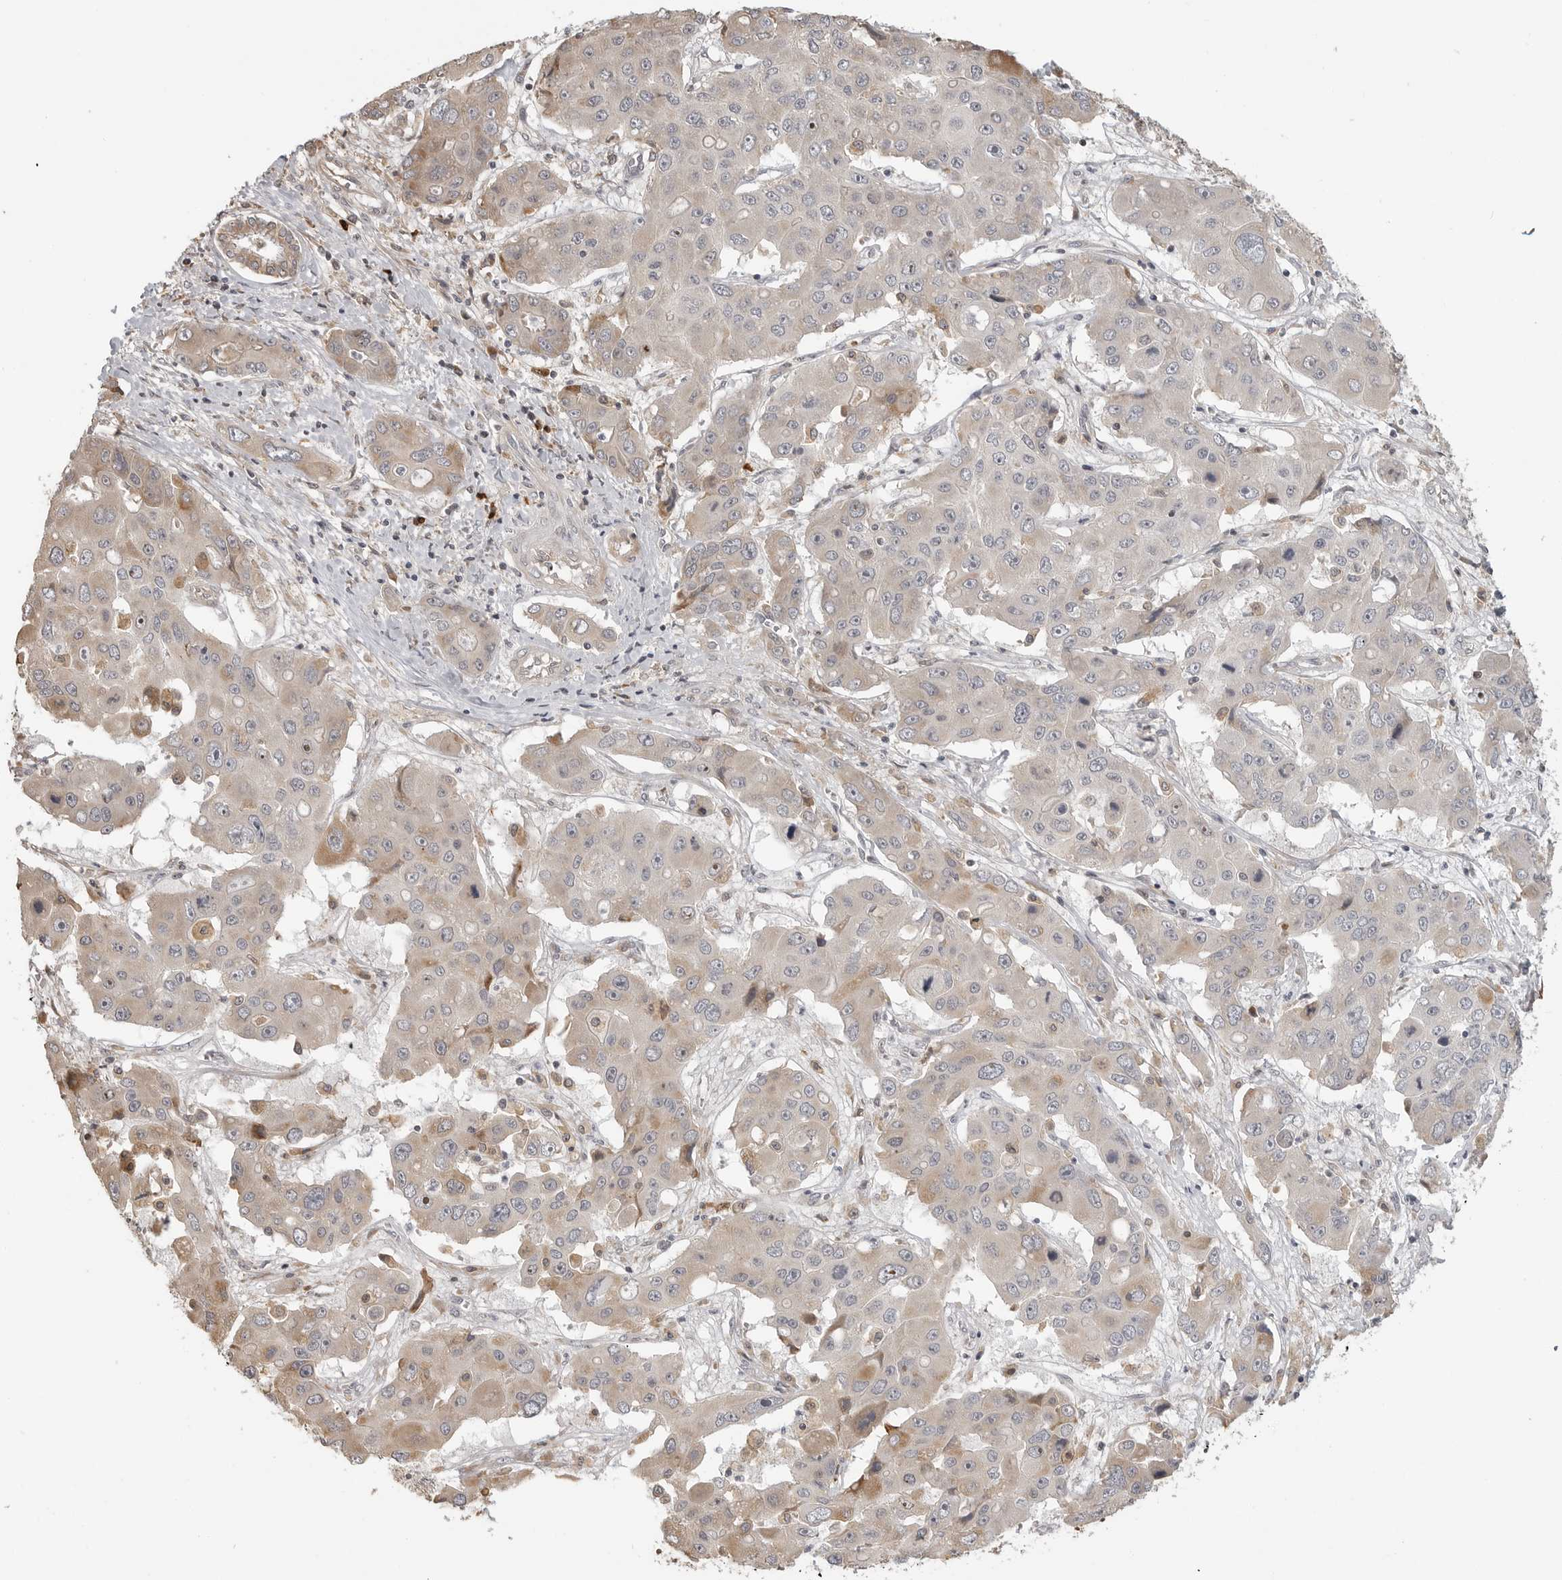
{"staining": {"intensity": "weak", "quantity": "<25%", "location": "cytoplasmic/membranous"}, "tissue": "liver cancer", "cell_type": "Tumor cells", "image_type": "cancer", "snomed": [{"axis": "morphology", "description": "Cholangiocarcinoma"}, {"axis": "topography", "description": "Liver"}], "caption": "Photomicrograph shows no protein staining in tumor cells of liver cancer (cholangiocarcinoma) tissue. Brightfield microscopy of immunohistochemistry (IHC) stained with DAB (3,3'-diaminobenzidine) (brown) and hematoxylin (blue), captured at high magnification.", "gene": "IDO1", "patient": {"sex": "male", "age": 67}}